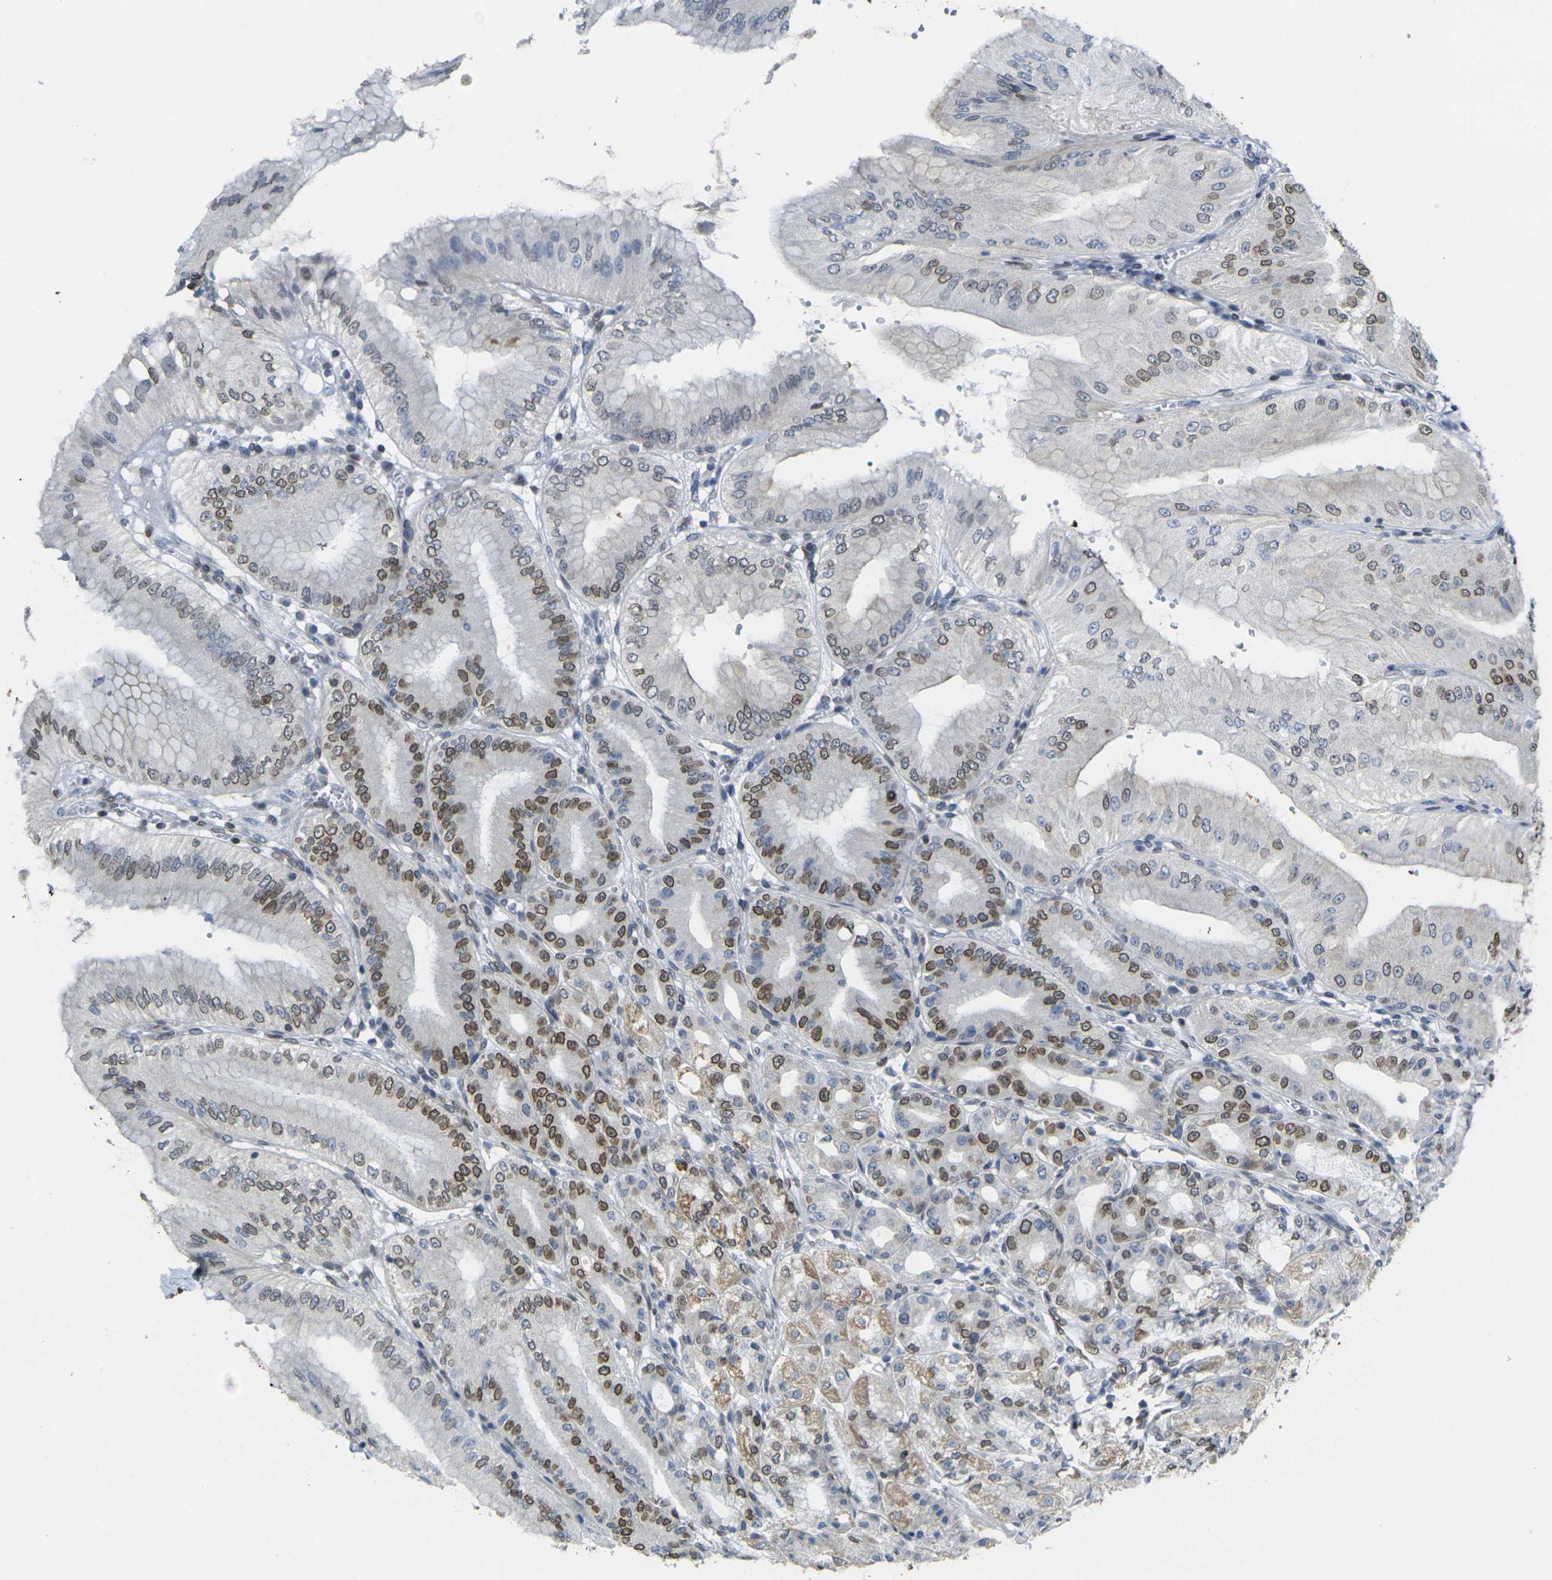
{"staining": {"intensity": "strong", "quantity": "25%-75%", "location": "cytoplasmic/membranous,nuclear"}, "tissue": "stomach", "cell_type": "Glandular cells", "image_type": "normal", "snomed": [{"axis": "morphology", "description": "Normal tissue, NOS"}, {"axis": "topography", "description": "Stomach, lower"}], "caption": "Immunohistochemistry (IHC) (DAB (3,3'-diaminobenzidine)) staining of unremarkable stomach shows strong cytoplasmic/membranous,nuclear protein positivity in approximately 25%-75% of glandular cells. (IHC, brightfield microscopy, high magnification).", "gene": "BRDT", "patient": {"sex": "male", "age": 71}}